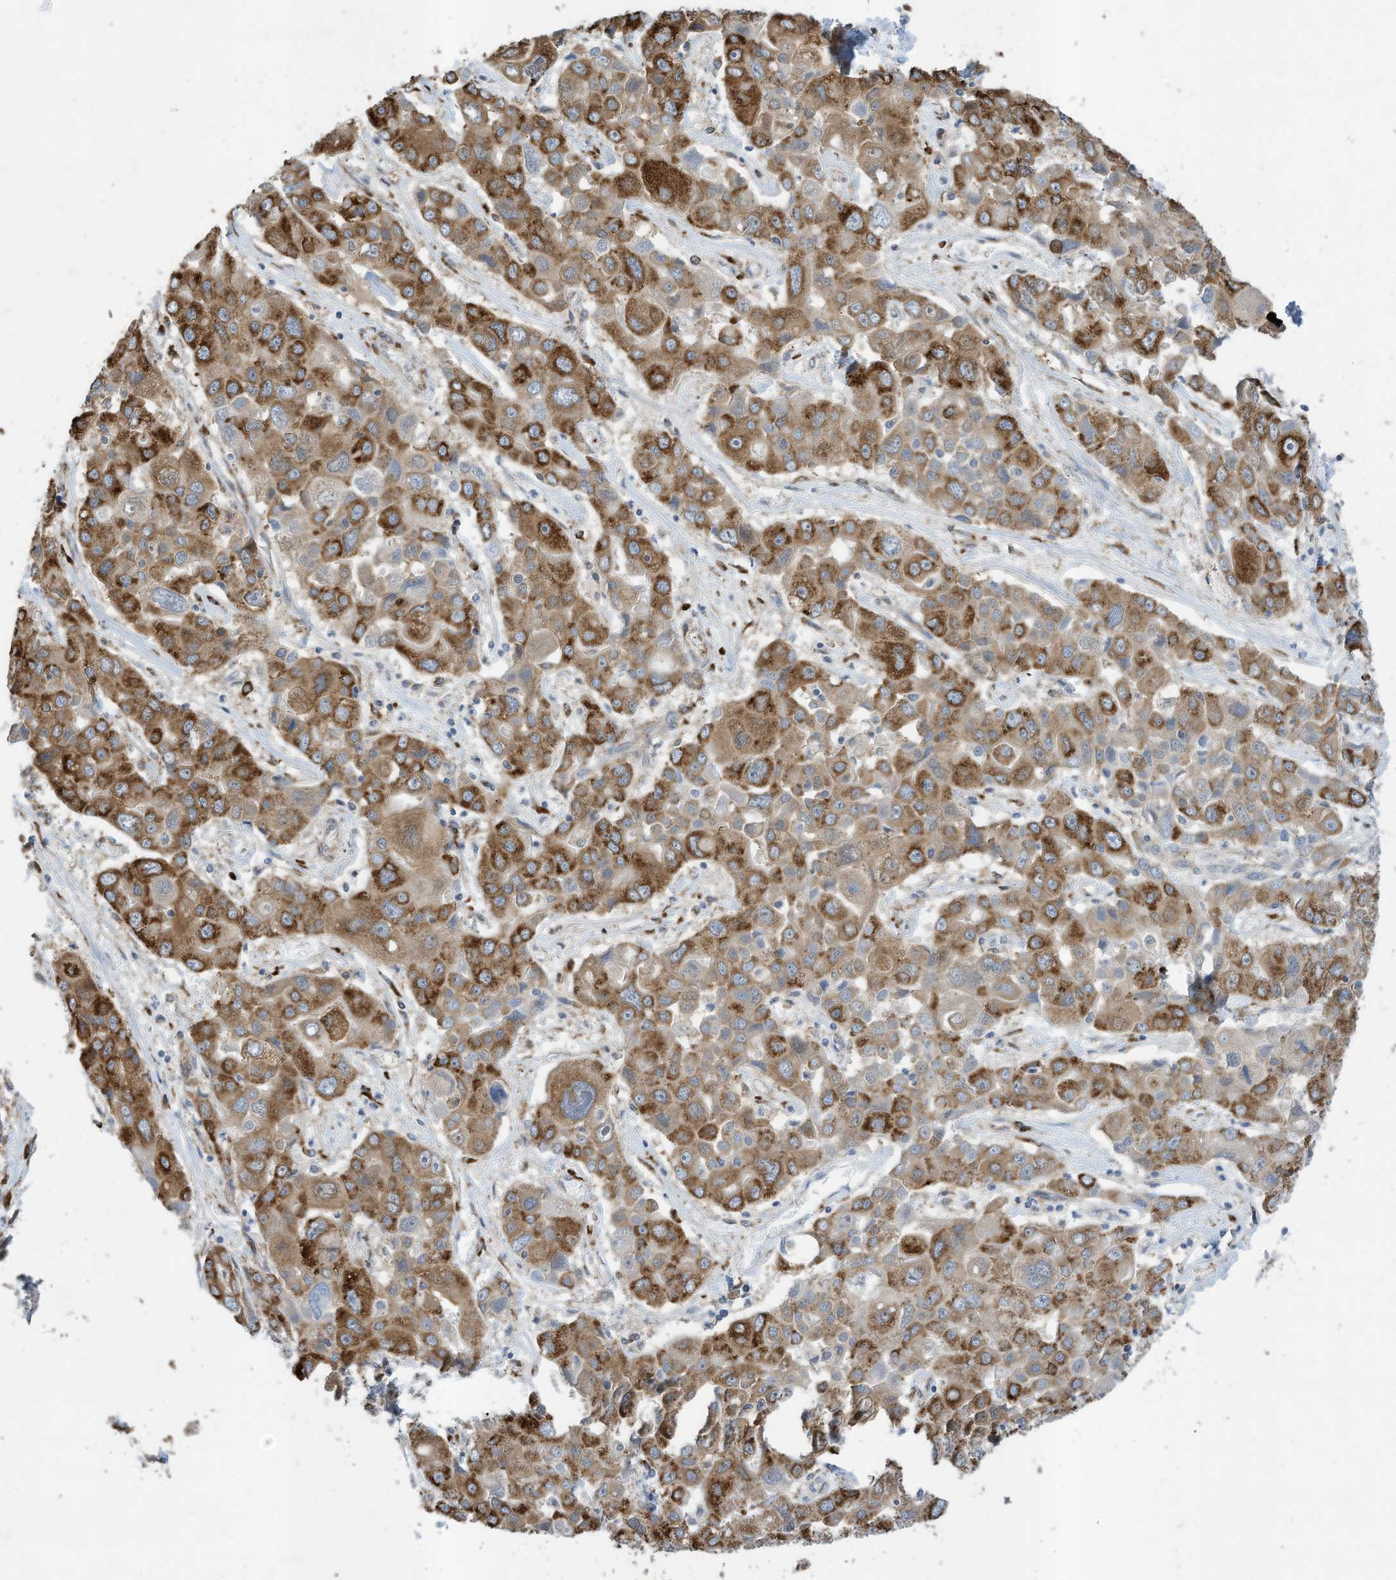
{"staining": {"intensity": "moderate", "quantity": ">75%", "location": "cytoplasmic/membranous"}, "tissue": "liver cancer", "cell_type": "Tumor cells", "image_type": "cancer", "snomed": [{"axis": "morphology", "description": "Cholangiocarcinoma"}, {"axis": "topography", "description": "Liver"}], "caption": "A micrograph of cholangiocarcinoma (liver) stained for a protein displays moderate cytoplasmic/membranous brown staining in tumor cells.", "gene": "ZBTB45", "patient": {"sex": "male", "age": 67}}